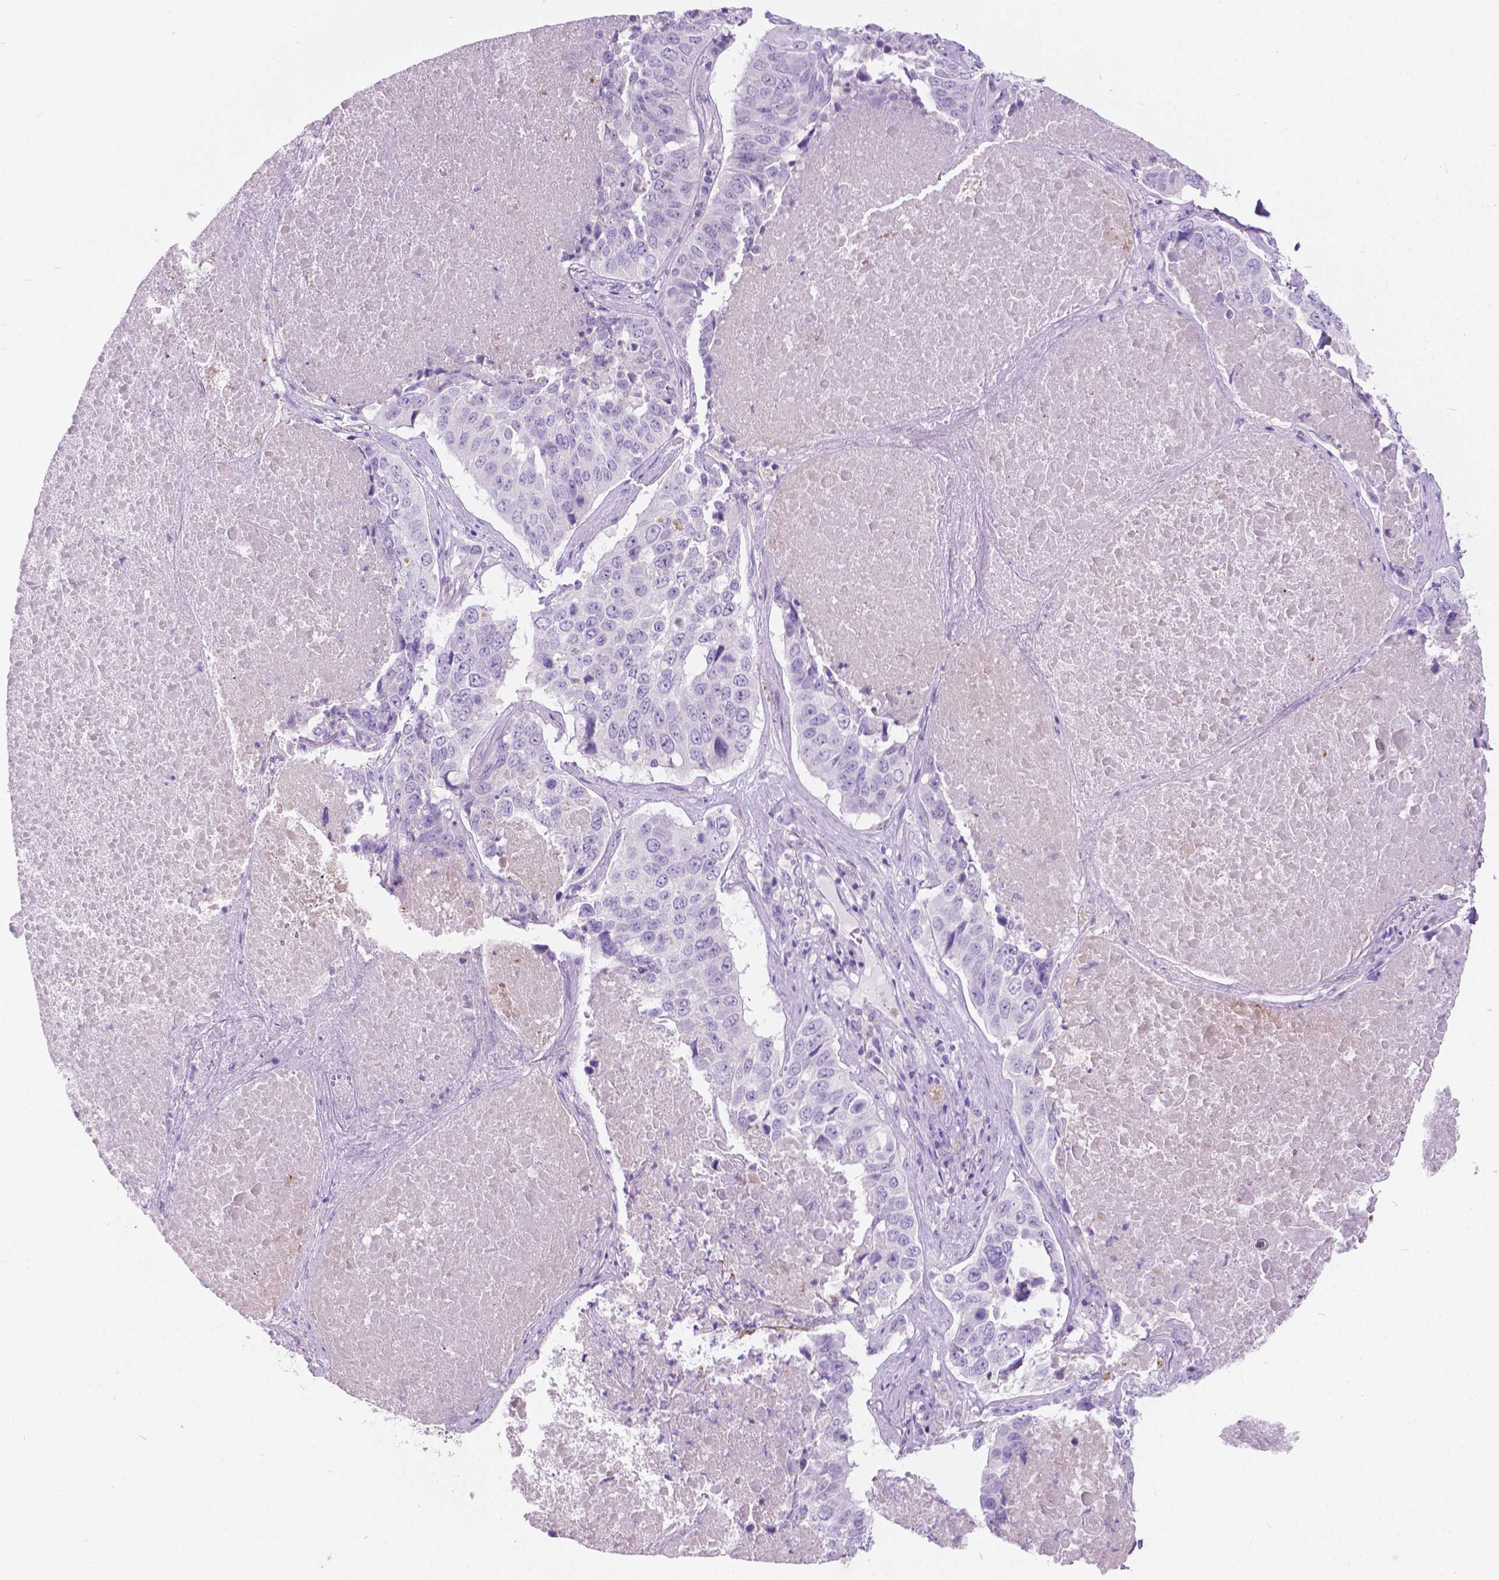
{"staining": {"intensity": "negative", "quantity": "none", "location": "none"}, "tissue": "lung cancer", "cell_type": "Tumor cells", "image_type": "cancer", "snomed": [{"axis": "morphology", "description": "Normal tissue, NOS"}, {"axis": "morphology", "description": "Squamous cell carcinoma, NOS"}, {"axis": "topography", "description": "Bronchus"}, {"axis": "topography", "description": "Lung"}], "caption": "IHC of lung cancer displays no positivity in tumor cells.", "gene": "ARMS2", "patient": {"sex": "male", "age": 64}}